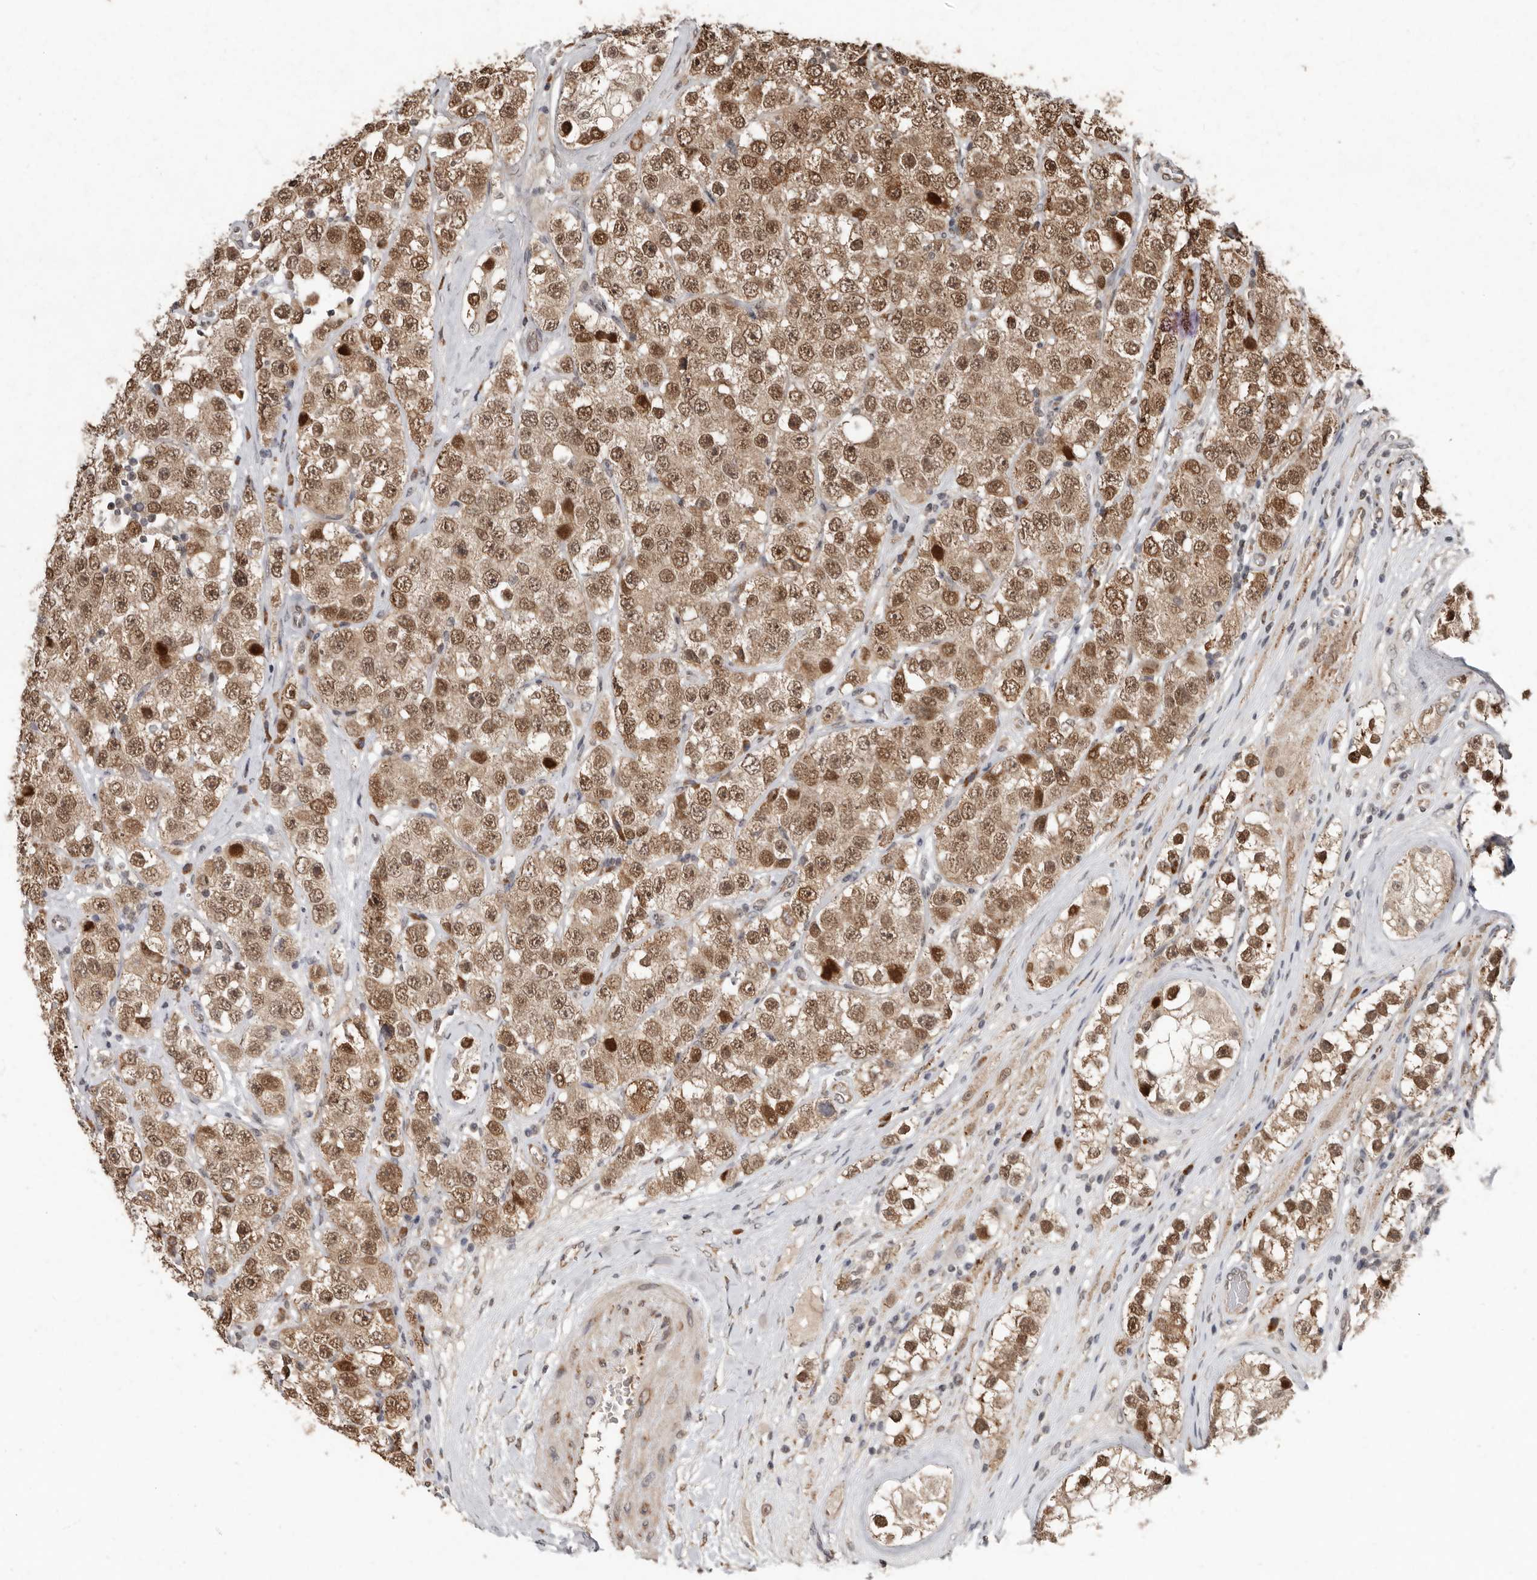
{"staining": {"intensity": "moderate", "quantity": ">75%", "location": "cytoplasmic/membranous,nuclear"}, "tissue": "testis cancer", "cell_type": "Tumor cells", "image_type": "cancer", "snomed": [{"axis": "morphology", "description": "Seminoma, NOS"}, {"axis": "topography", "description": "Testis"}], "caption": "Immunohistochemistry micrograph of neoplastic tissue: seminoma (testis) stained using immunohistochemistry (IHC) displays medium levels of moderate protein expression localized specifically in the cytoplasmic/membranous and nuclear of tumor cells, appearing as a cytoplasmic/membranous and nuclear brown color.", "gene": "LRGUK", "patient": {"sex": "male", "age": 28}}